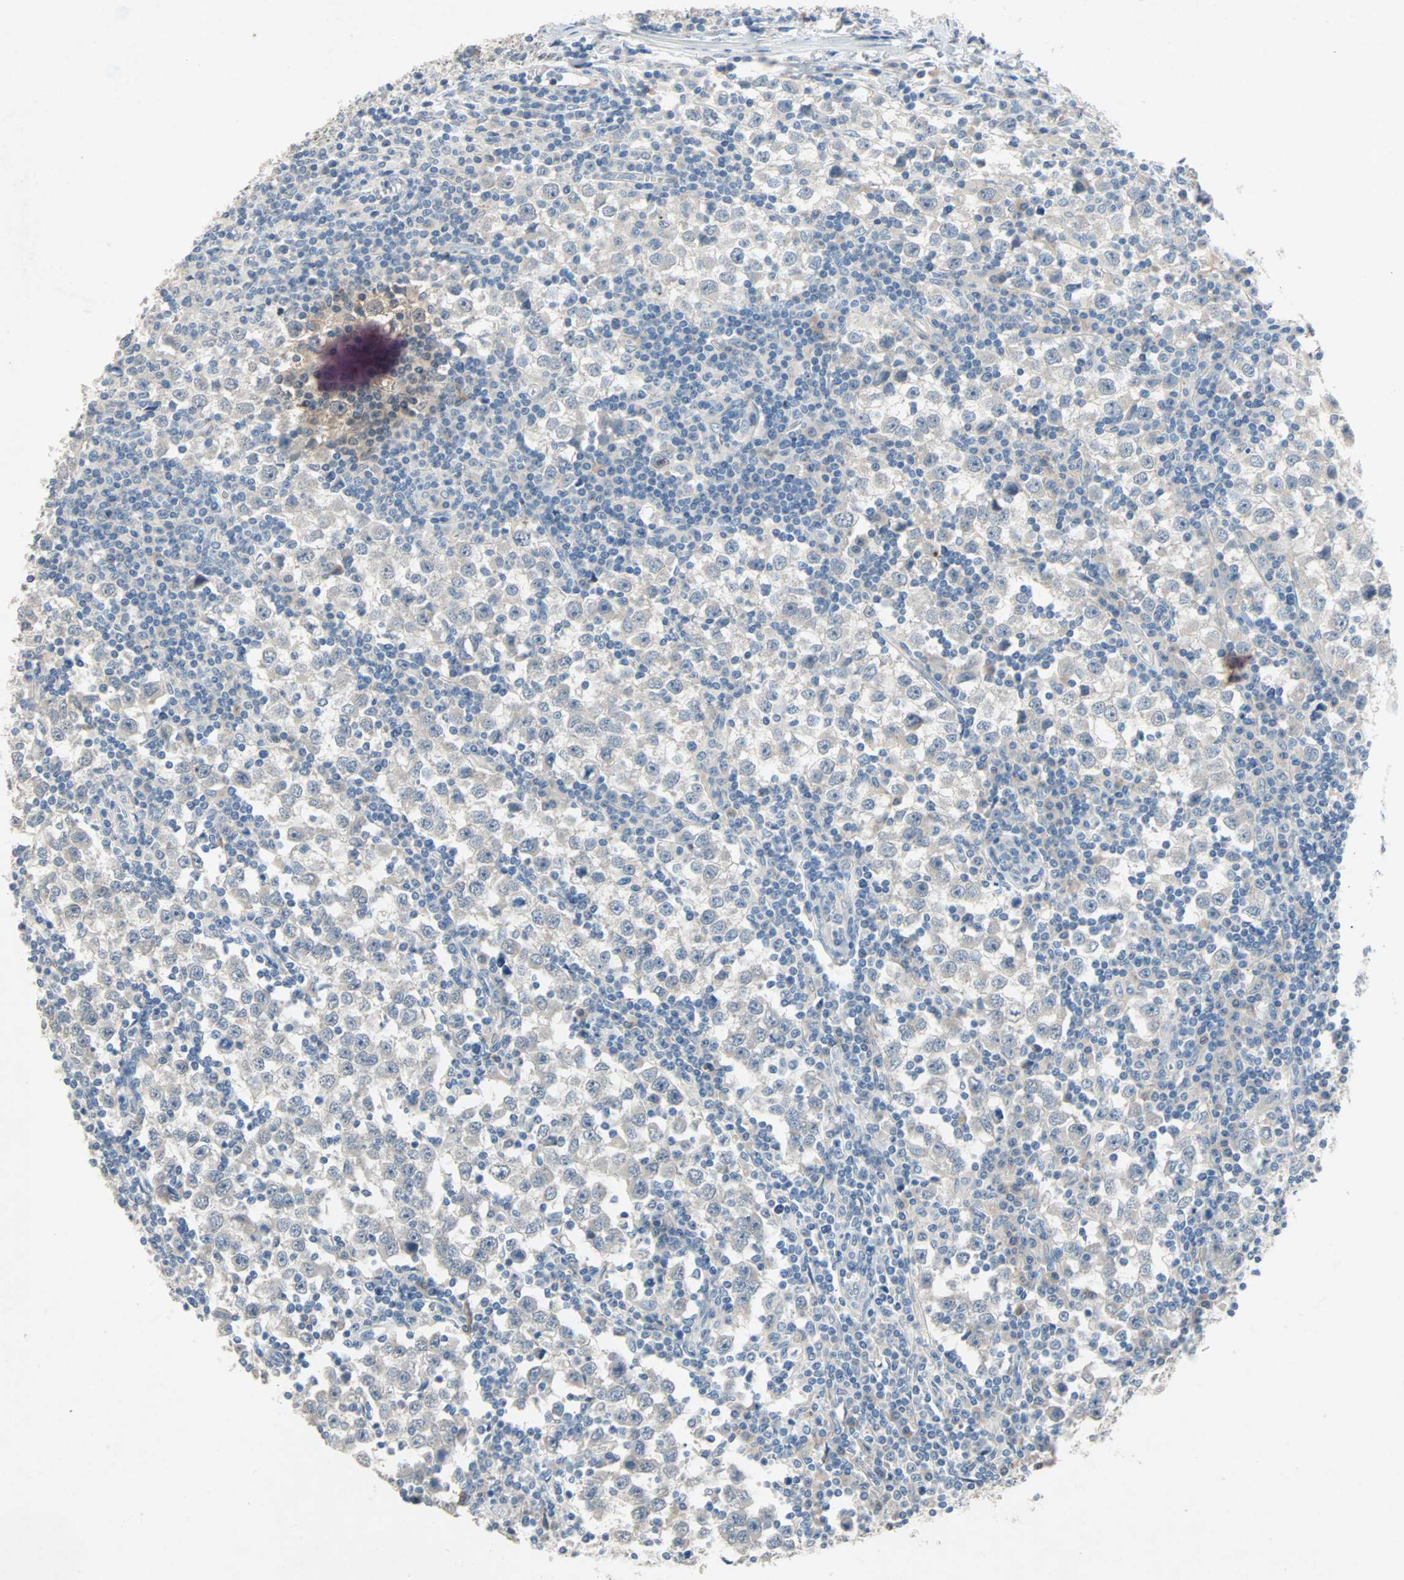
{"staining": {"intensity": "negative", "quantity": "none", "location": "none"}, "tissue": "testis cancer", "cell_type": "Tumor cells", "image_type": "cancer", "snomed": [{"axis": "morphology", "description": "Seminoma, NOS"}, {"axis": "topography", "description": "Testis"}], "caption": "This is an immunohistochemistry histopathology image of seminoma (testis). There is no positivity in tumor cells.", "gene": "PCDHB2", "patient": {"sex": "male", "age": 65}}